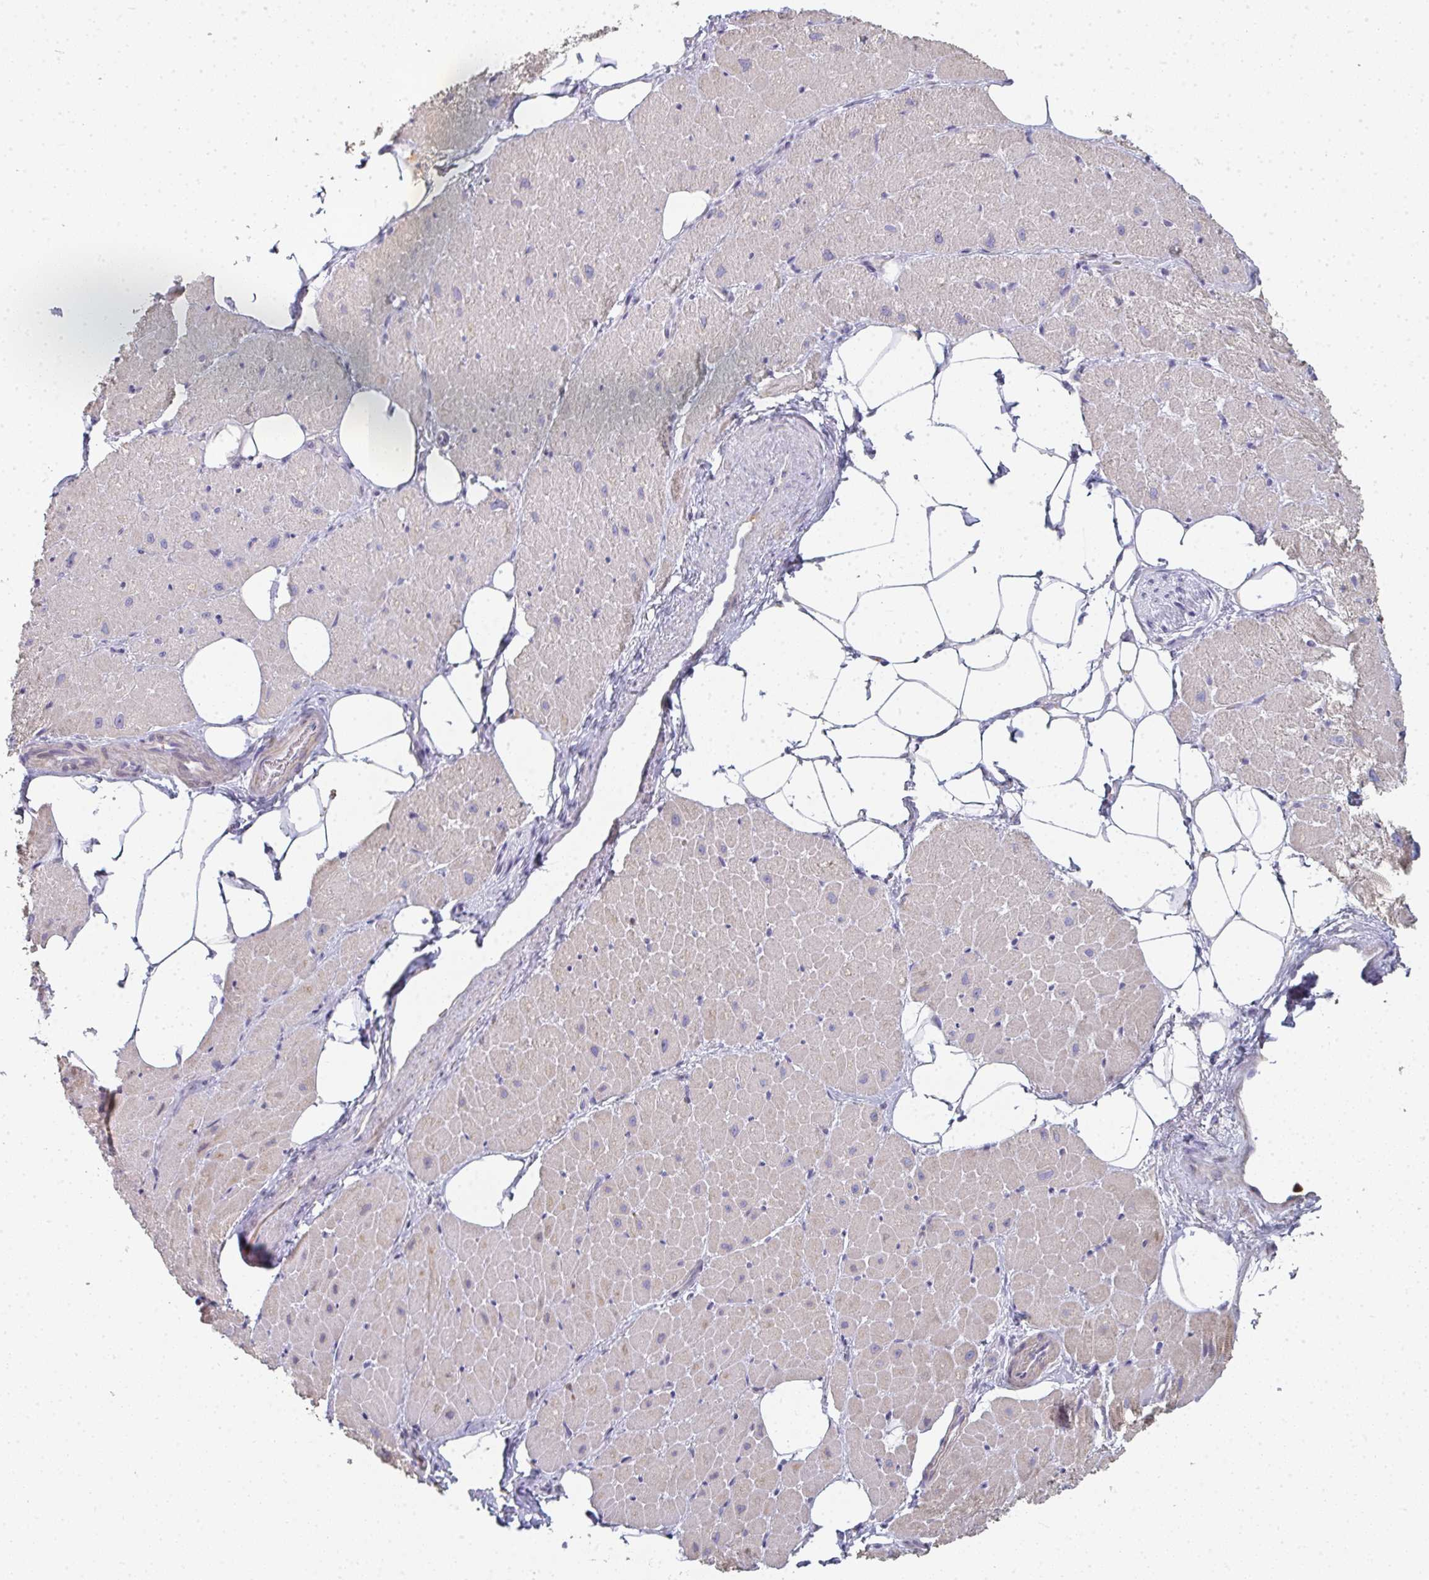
{"staining": {"intensity": "moderate", "quantity": "25%-75%", "location": "cytoplasmic/membranous"}, "tissue": "heart muscle", "cell_type": "Cardiomyocytes", "image_type": "normal", "snomed": [{"axis": "morphology", "description": "Normal tissue, NOS"}, {"axis": "topography", "description": "Heart"}], "caption": "Human heart muscle stained with a protein marker shows moderate staining in cardiomyocytes.", "gene": "A1CF", "patient": {"sex": "male", "age": 62}}